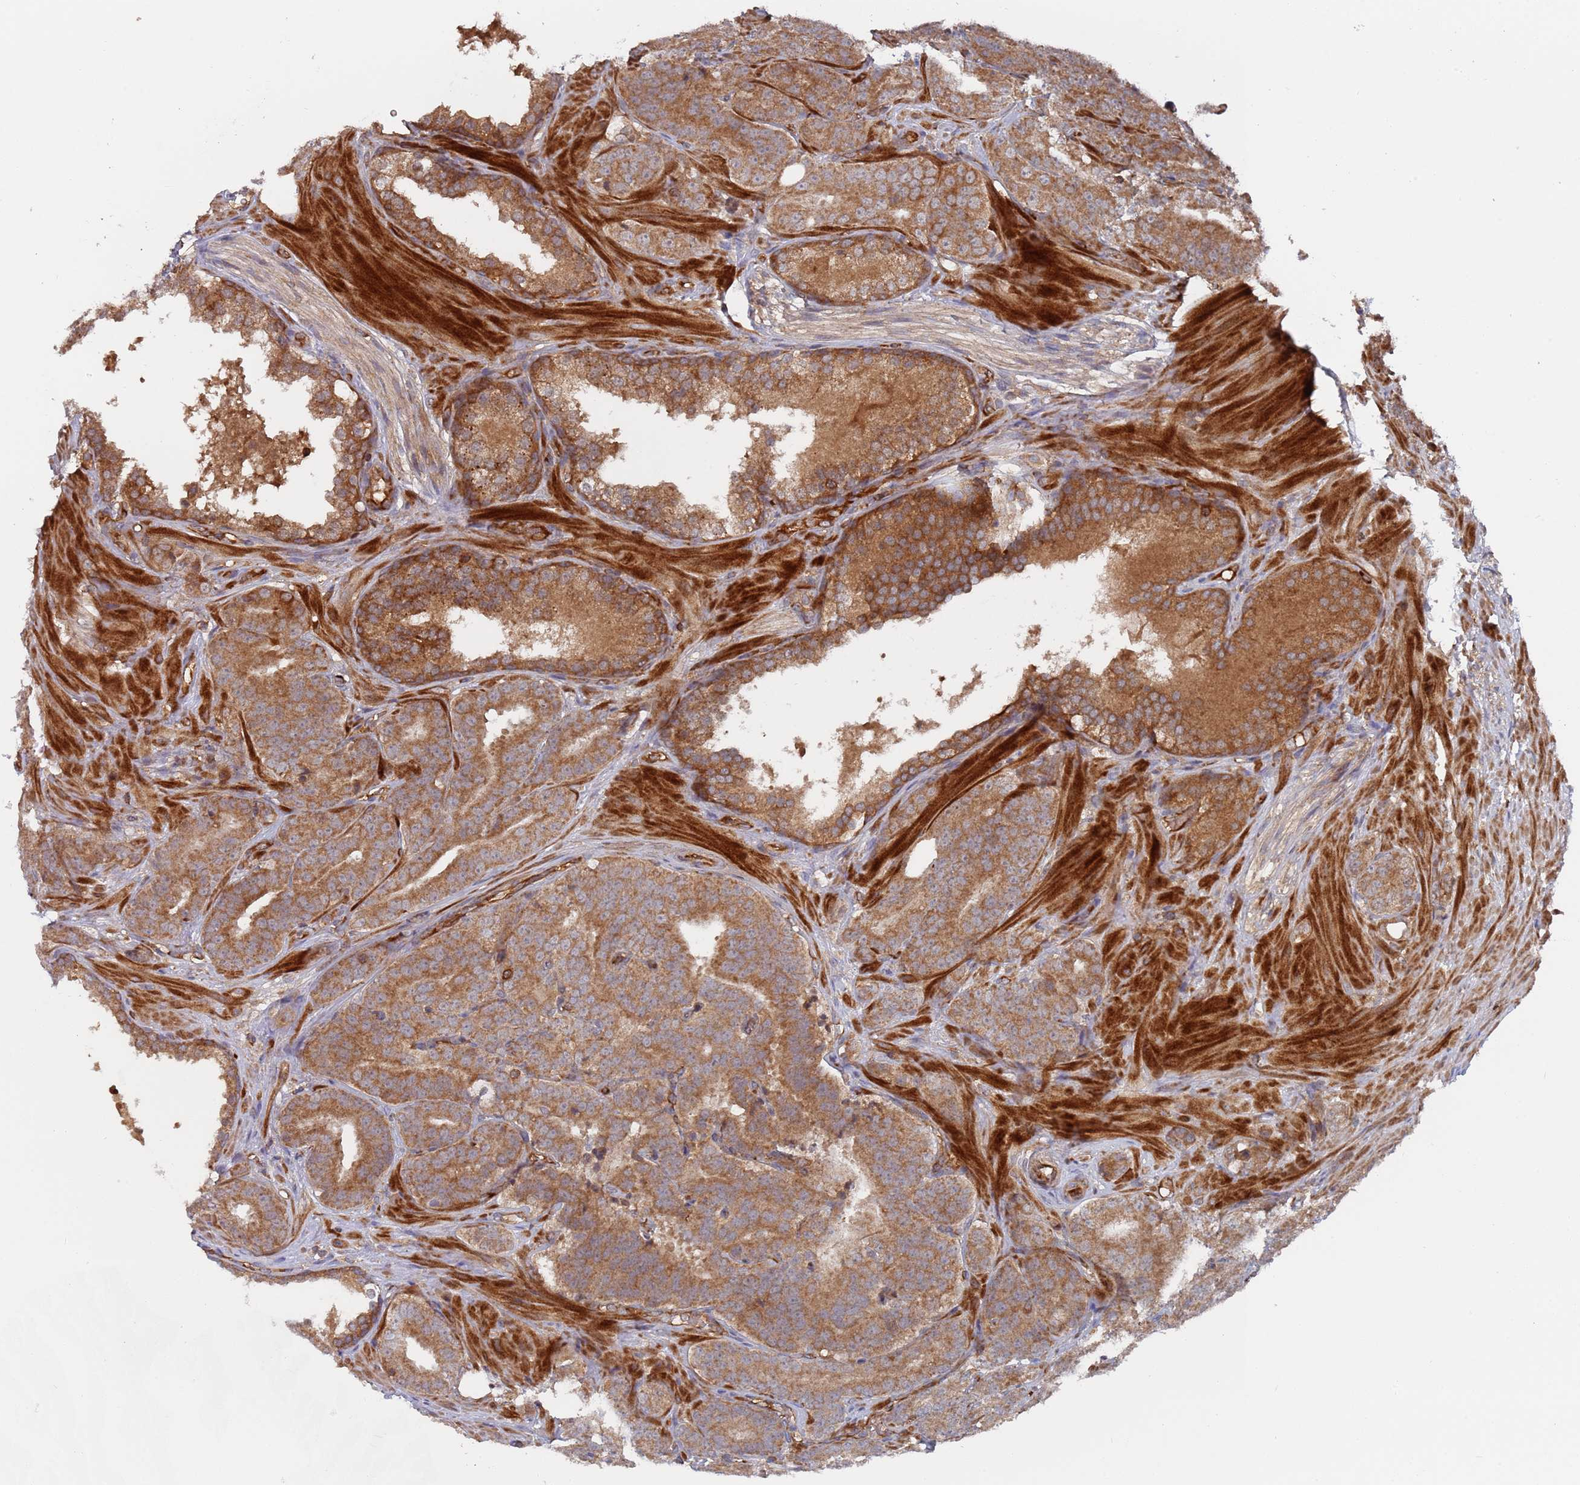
{"staining": {"intensity": "moderate", "quantity": ">75%", "location": "cytoplasmic/membranous"}, "tissue": "prostate cancer", "cell_type": "Tumor cells", "image_type": "cancer", "snomed": [{"axis": "morphology", "description": "Adenocarcinoma, High grade"}, {"axis": "topography", "description": "Prostate"}], "caption": "High-power microscopy captured an immunohistochemistry (IHC) photomicrograph of prostate adenocarcinoma (high-grade), revealing moderate cytoplasmic/membranous staining in approximately >75% of tumor cells. (IHC, brightfield microscopy, high magnification).", "gene": "DDX60", "patient": {"sex": "male", "age": 63}}